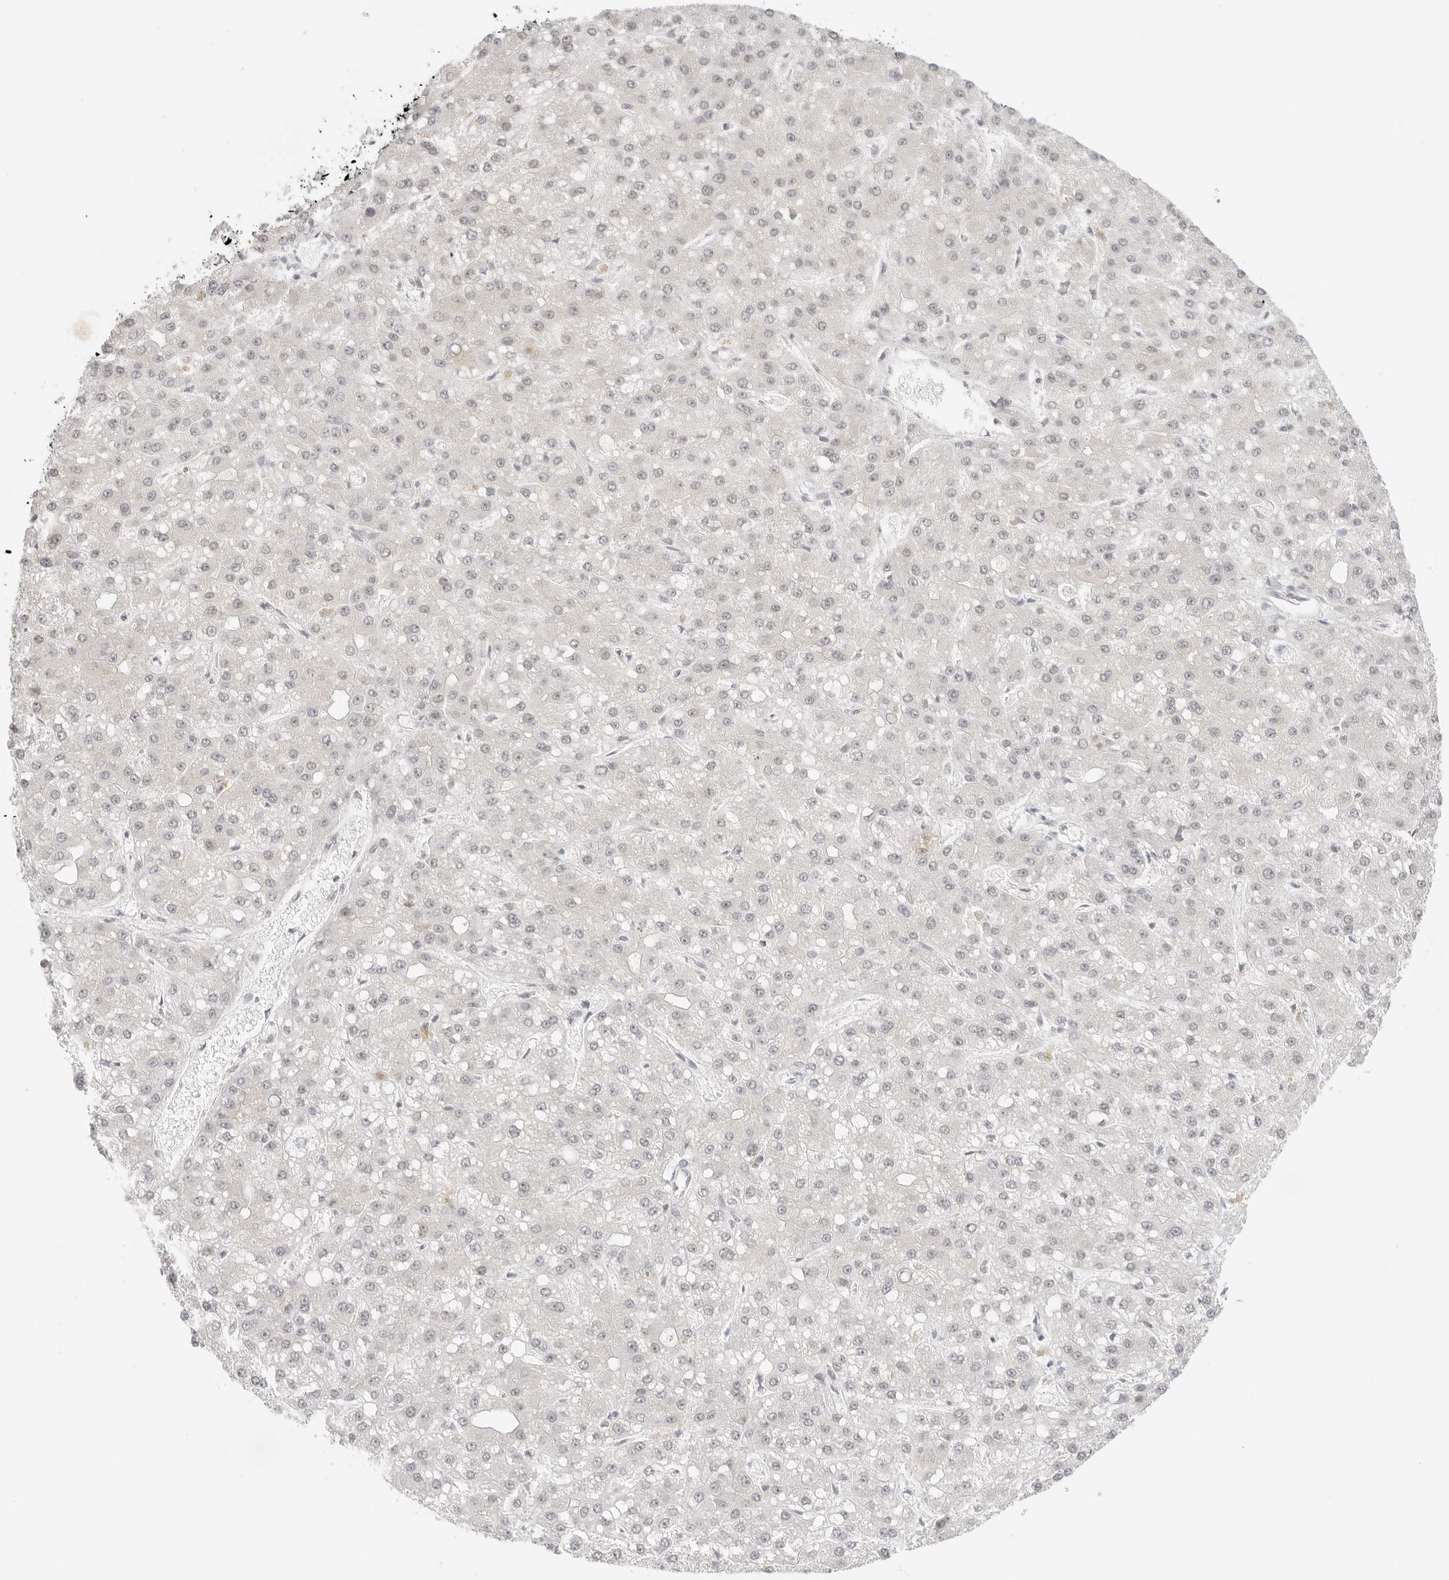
{"staining": {"intensity": "weak", "quantity": "<25%", "location": "nuclear"}, "tissue": "liver cancer", "cell_type": "Tumor cells", "image_type": "cancer", "snomed": [{"axis": "morphology", "description": "Carcinoma, Hepatocellular, NOS"}, {"axis": "topography", "description": "Liver"}], "caption": "A photomicrograph of human hepatocellular carcinoma (liver) is negative for staining in tumor cells. Nuclei are stained in blue.", "gene": "MED18", "patient": {"sex": "male", "age": 67}}